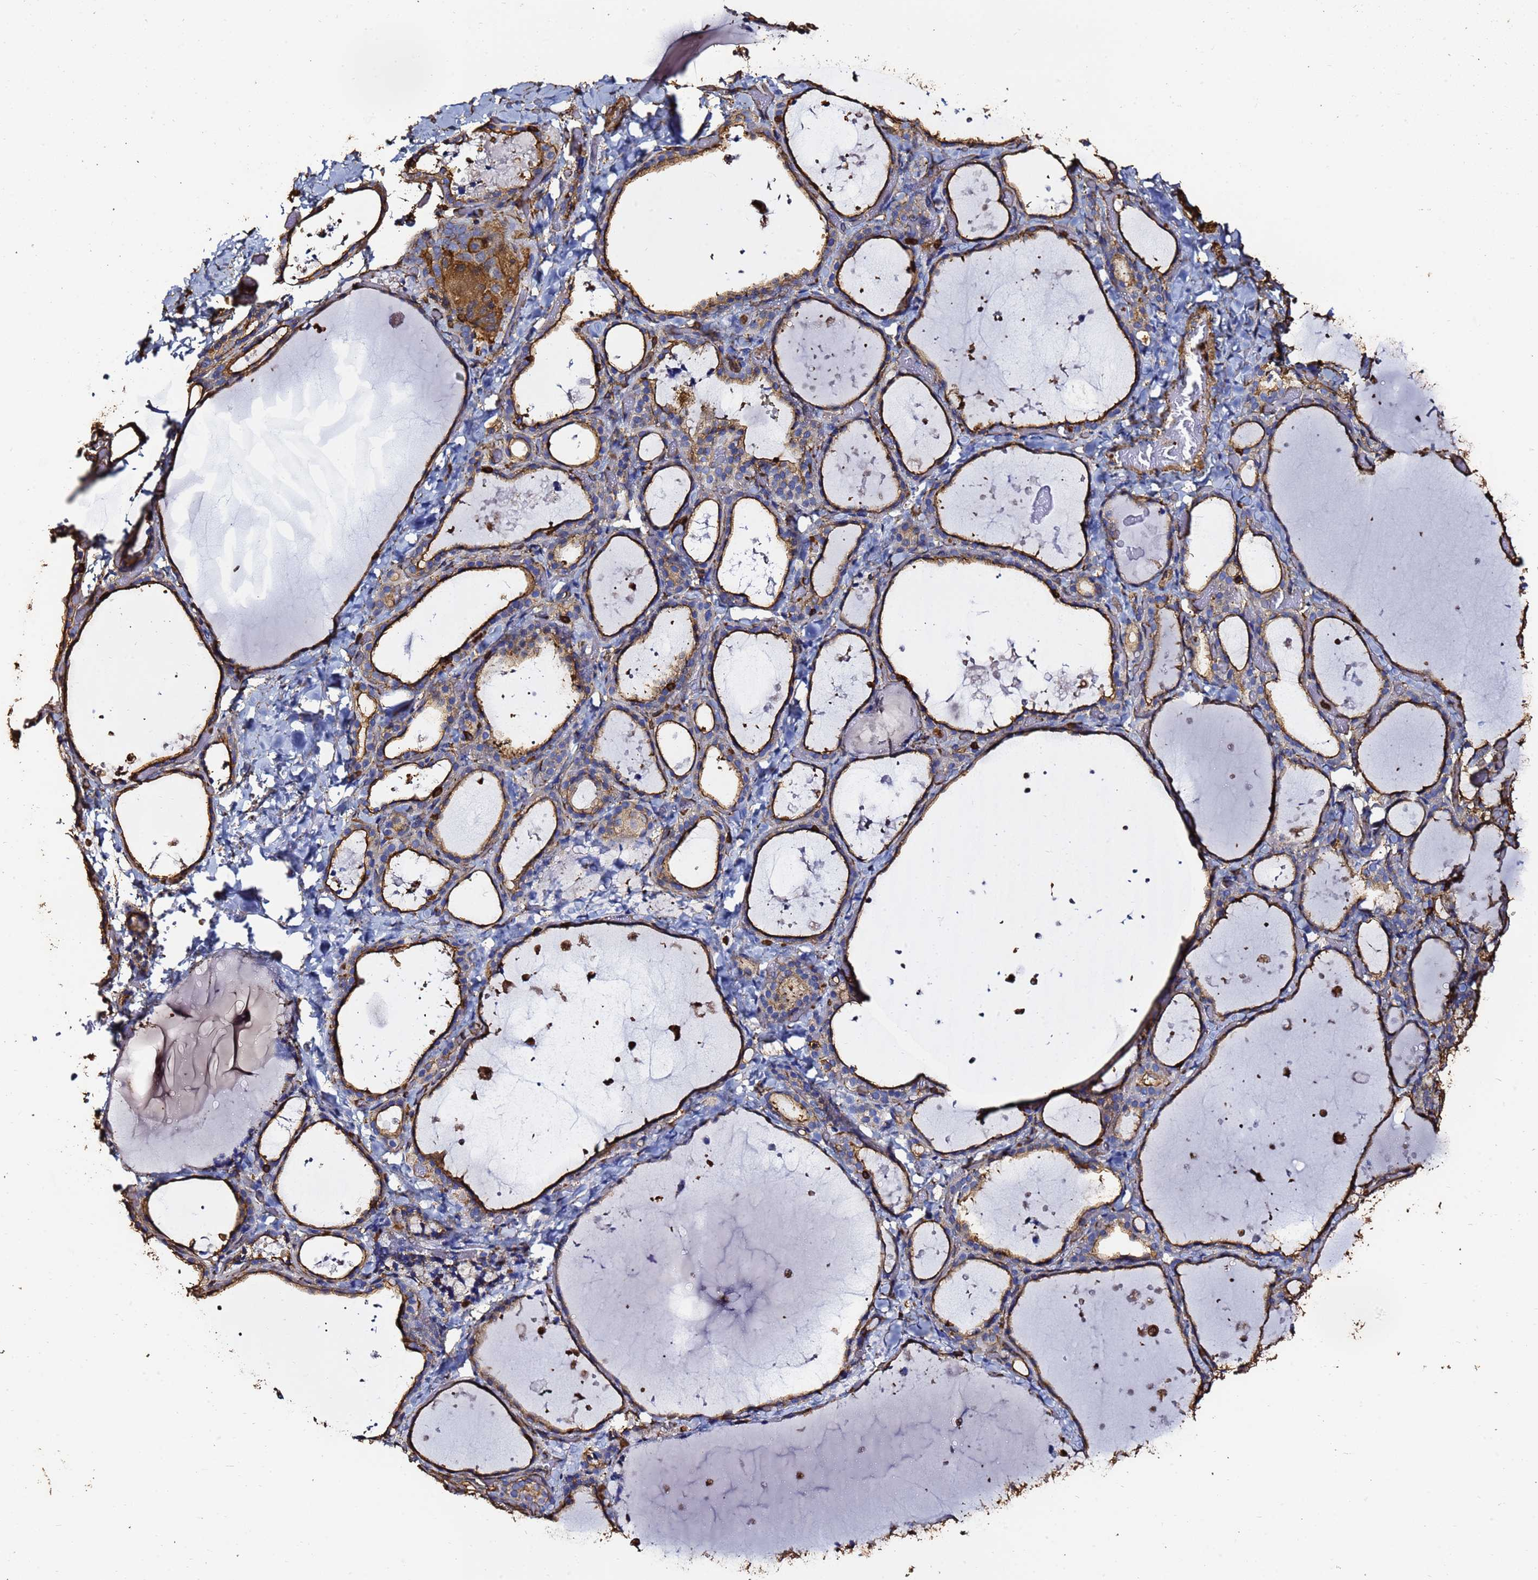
{"staining": {"intensity": "moderate", "quantity": ">75%", "location": "cytoplasmic/membranous"}, "tissue": "thyroid gland", "cell_type": "Glandular cells", "image_type": "normal", "snomed": [{"axis": "morphology", "description": "Normal tissue, NOS"}, {"axis": "topography", "description": "Thyroid gland"}], "caption": "This photomicrograph shows immunohistochemistry staining of unremarkable human thyroid gland, with medium moderate cytoplasmic/membranous staining in approximately >75% of glandular cells.", "gene": "ACTA1", "patient": {"sex": "female", "age": 44}}